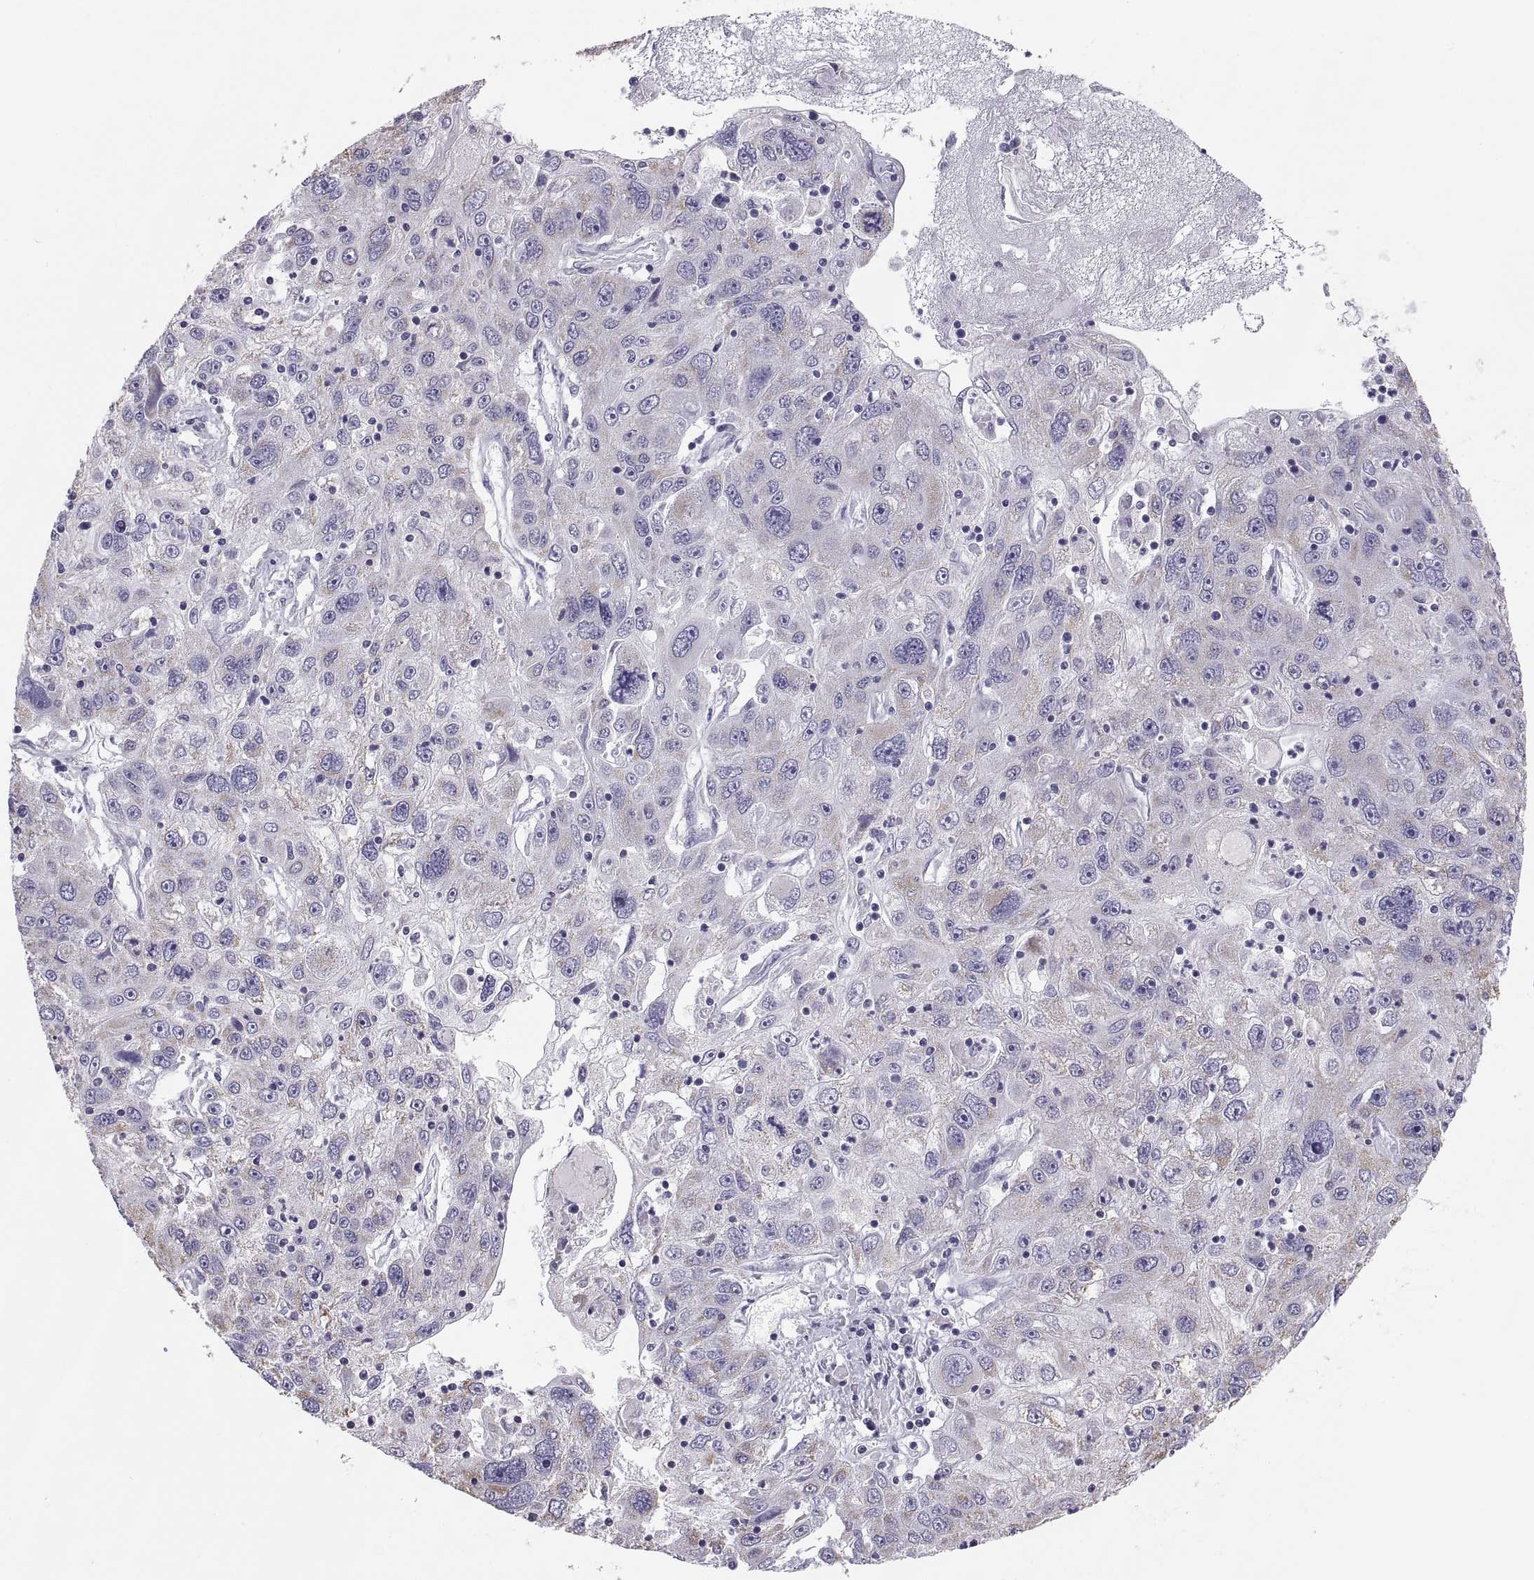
{"staining": {"intensity": "weak", "quantity": "<25%", "location": "cytoplasmic/membranous"}, "tissue": "stomach cancer", "cell_type": "Tumor cells", "image_type": "cancer", "snomed": [{"axis": "morphology", "description": "Adenocarcinoma, NOS"}, {"axis": "topography", "description": "Stomach"}], "caption": "Adenocarcinoma (stomach) was stained to show a protein in brown. There is no significant expression in tumor cells. (Brightfield microscopy of DAB immunohistochemistry at high magnification).", "gene": "TNNC1", "patient": {"sex": "male", "age": 56}}